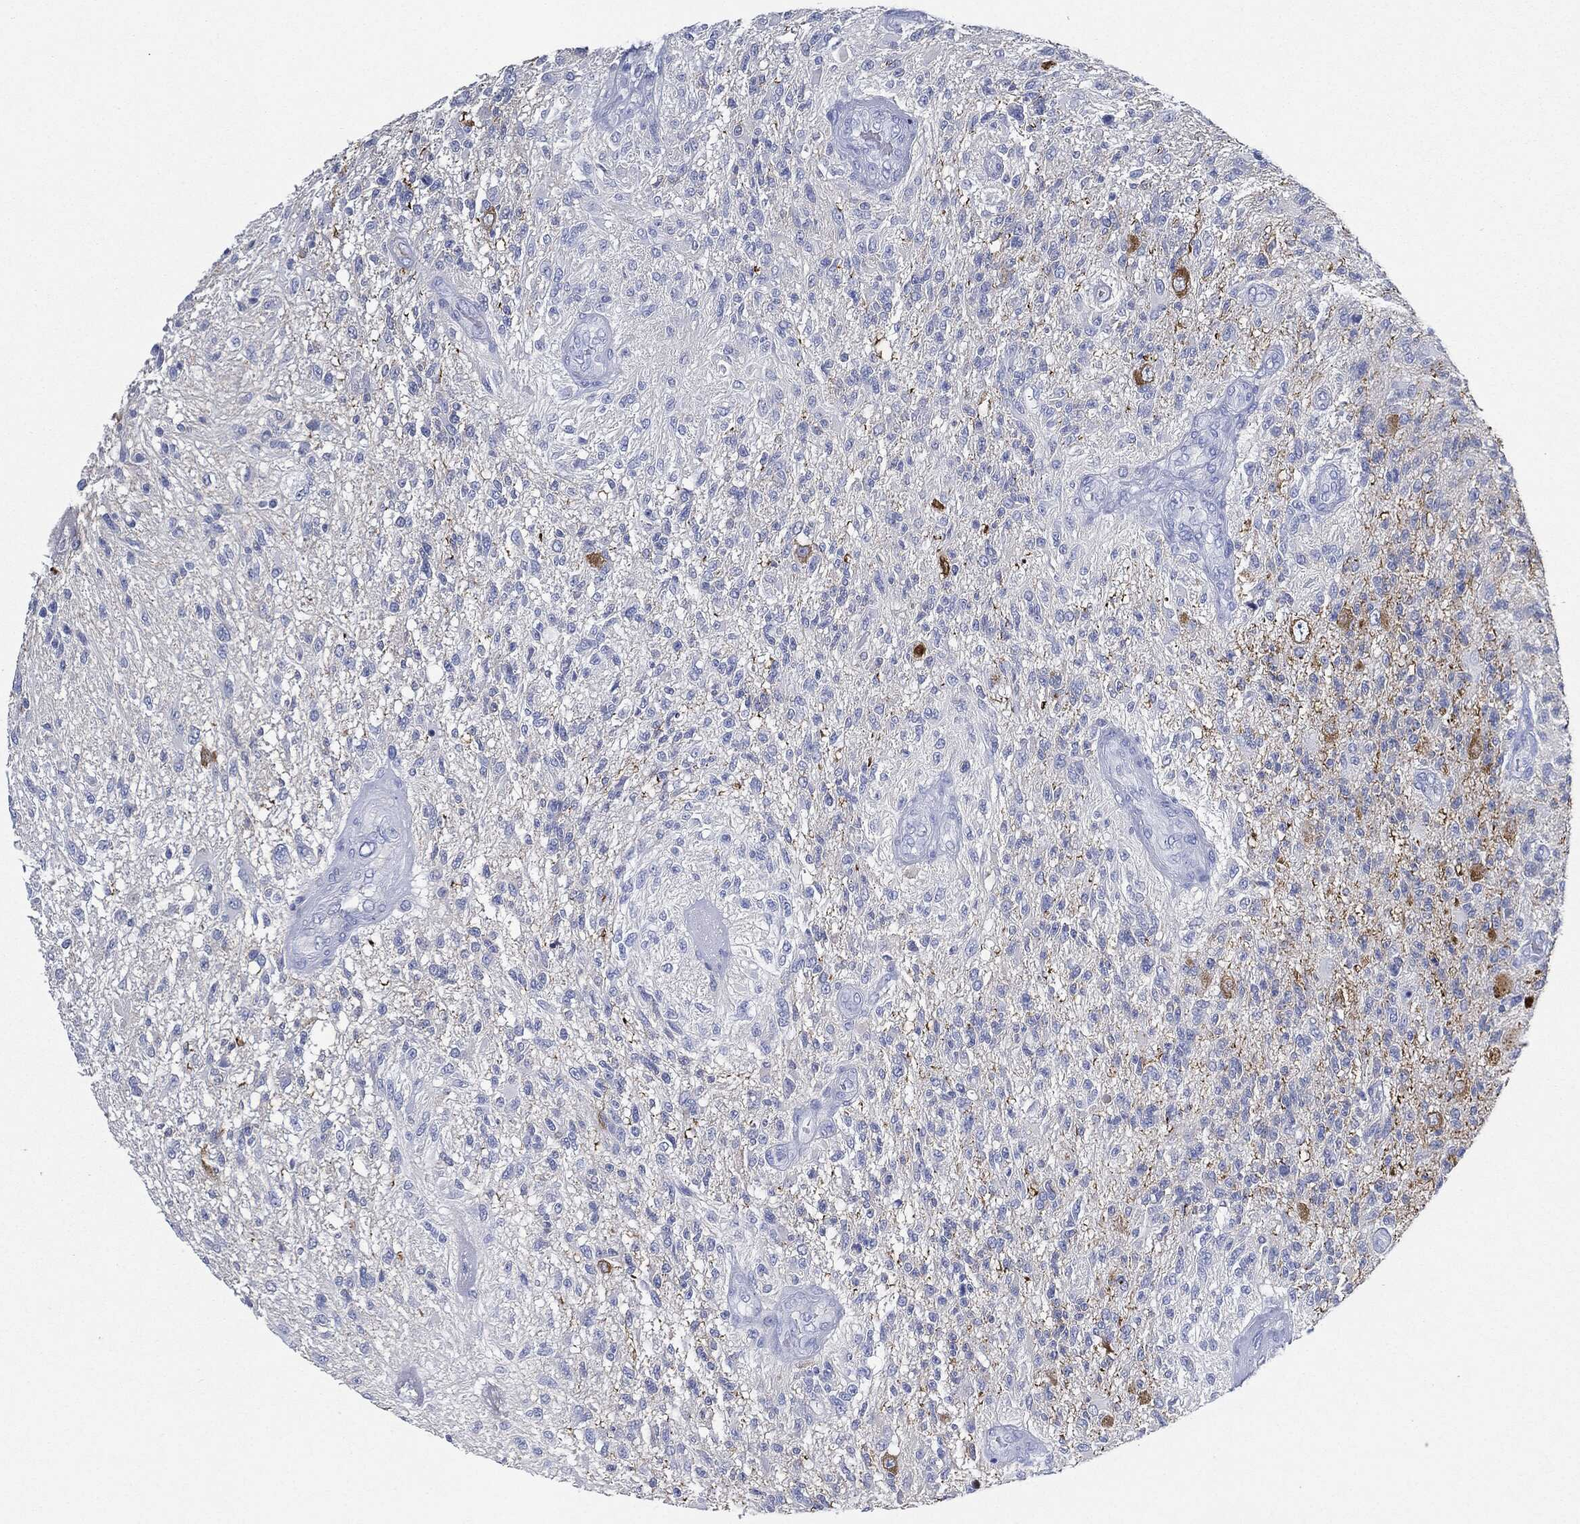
{"staining": {"intensity": "negative", "quantity": "none", "location": "none"}, "tissue": "glioma", "cell_type": "Tumor cells", "image_type": "cancer", "snomed": [{"axis": "morphology", "description": "Glioma, malignant, High grade"}, {"axis": "topography", "description": "Brain"}], "caption": "Glioma stained for a protein using immunohistochemistry exhibits no positivity tumor cells.", "gene": "IGLV6-57", "patient": {"sex": "male", "age": 56}}